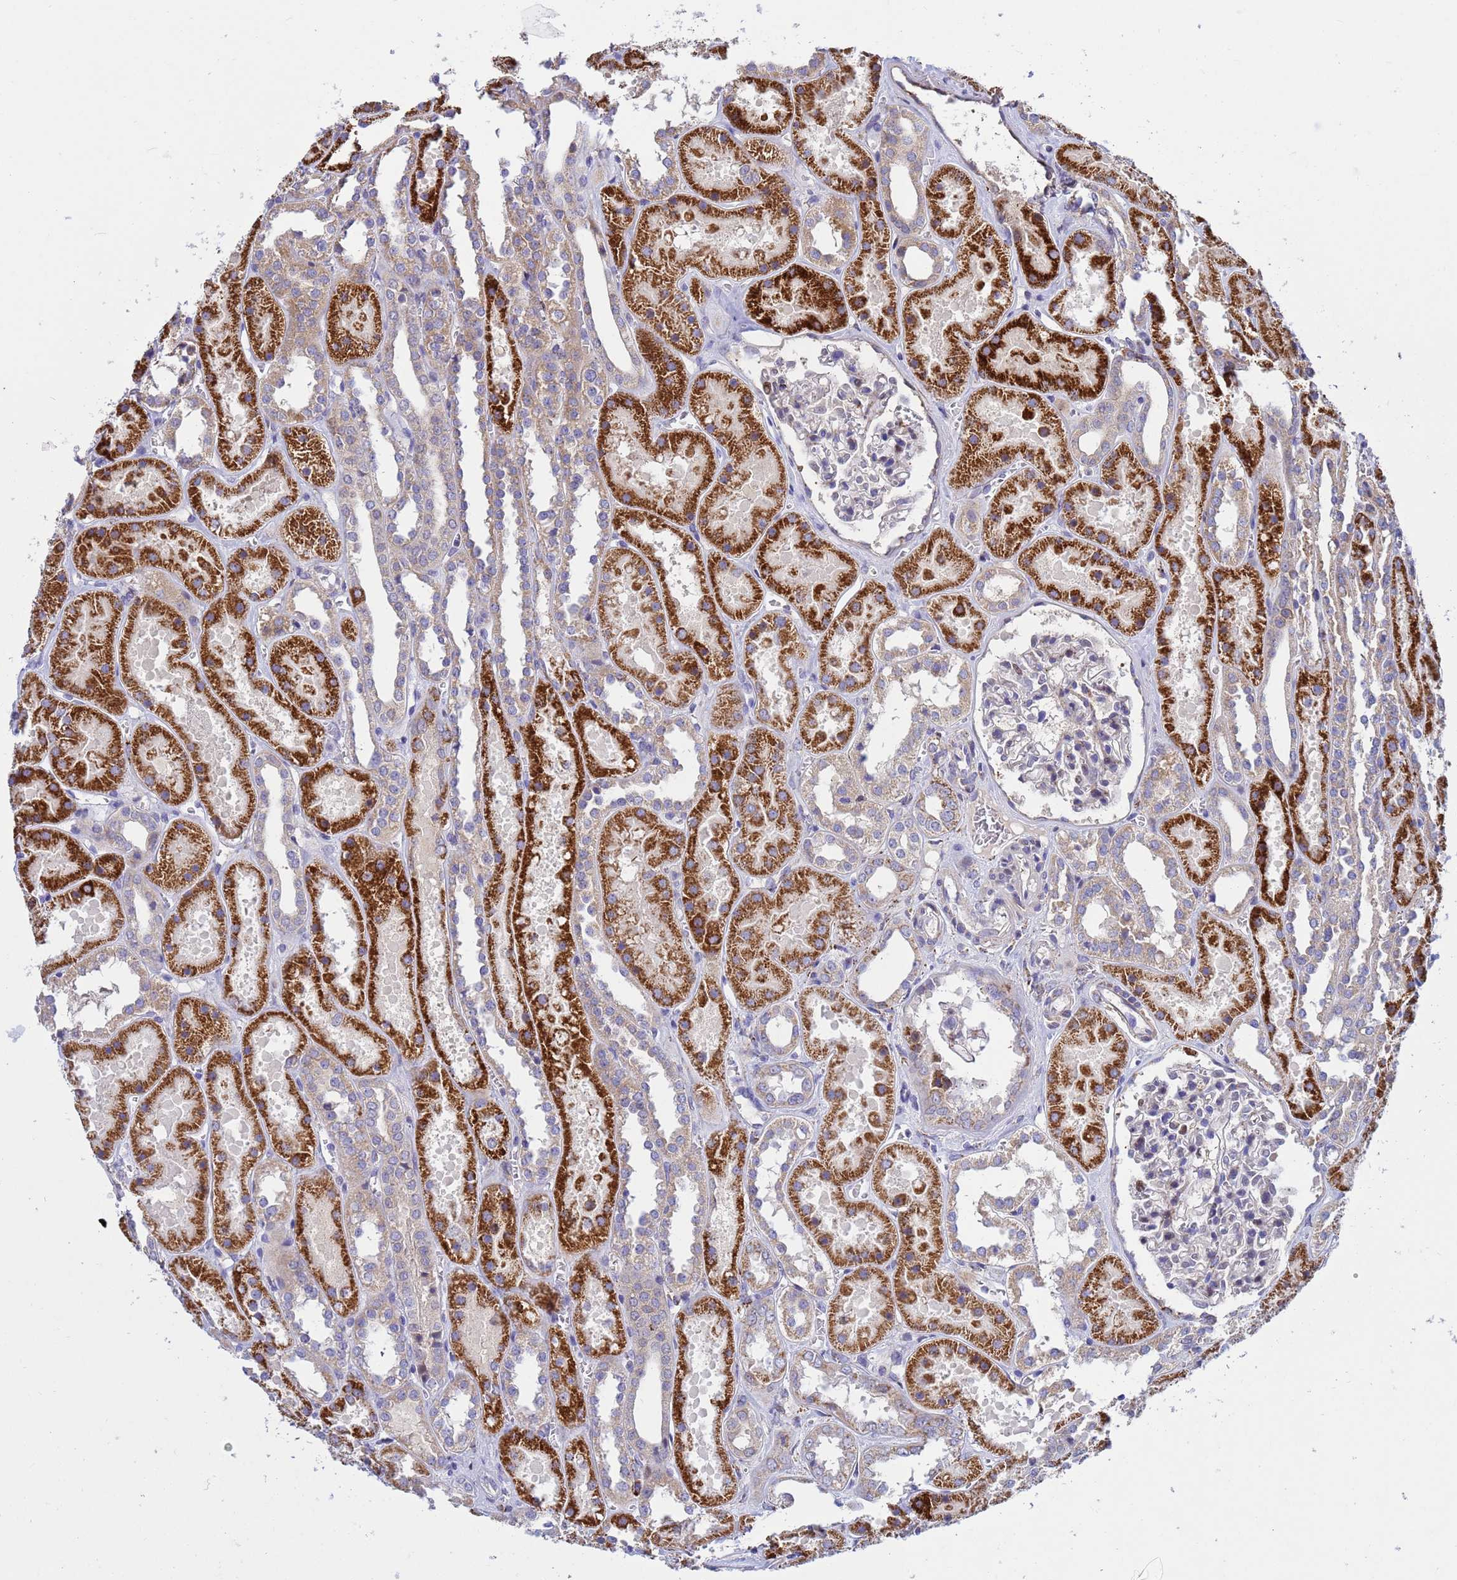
{"staining": {"intensity": "weak", "quantity": "25%-75%", "location": "cytoplasmic/membranous"}, "tissue": "kidney", "cell_type": "Cells in glomeruli", "image_type": "normal", "snomed": [{"axis": "morphology", "description": "Normal tissue, NOS"}, {"axis": "topography", "description": "Kidney"}], "caption": "Kidney stained for a protein displays weak cytoplasmic/membranous positivity in cells in glomeruli.", "gene": "TUBGCP3", "patient": {"sex": "female", "age": 41}}